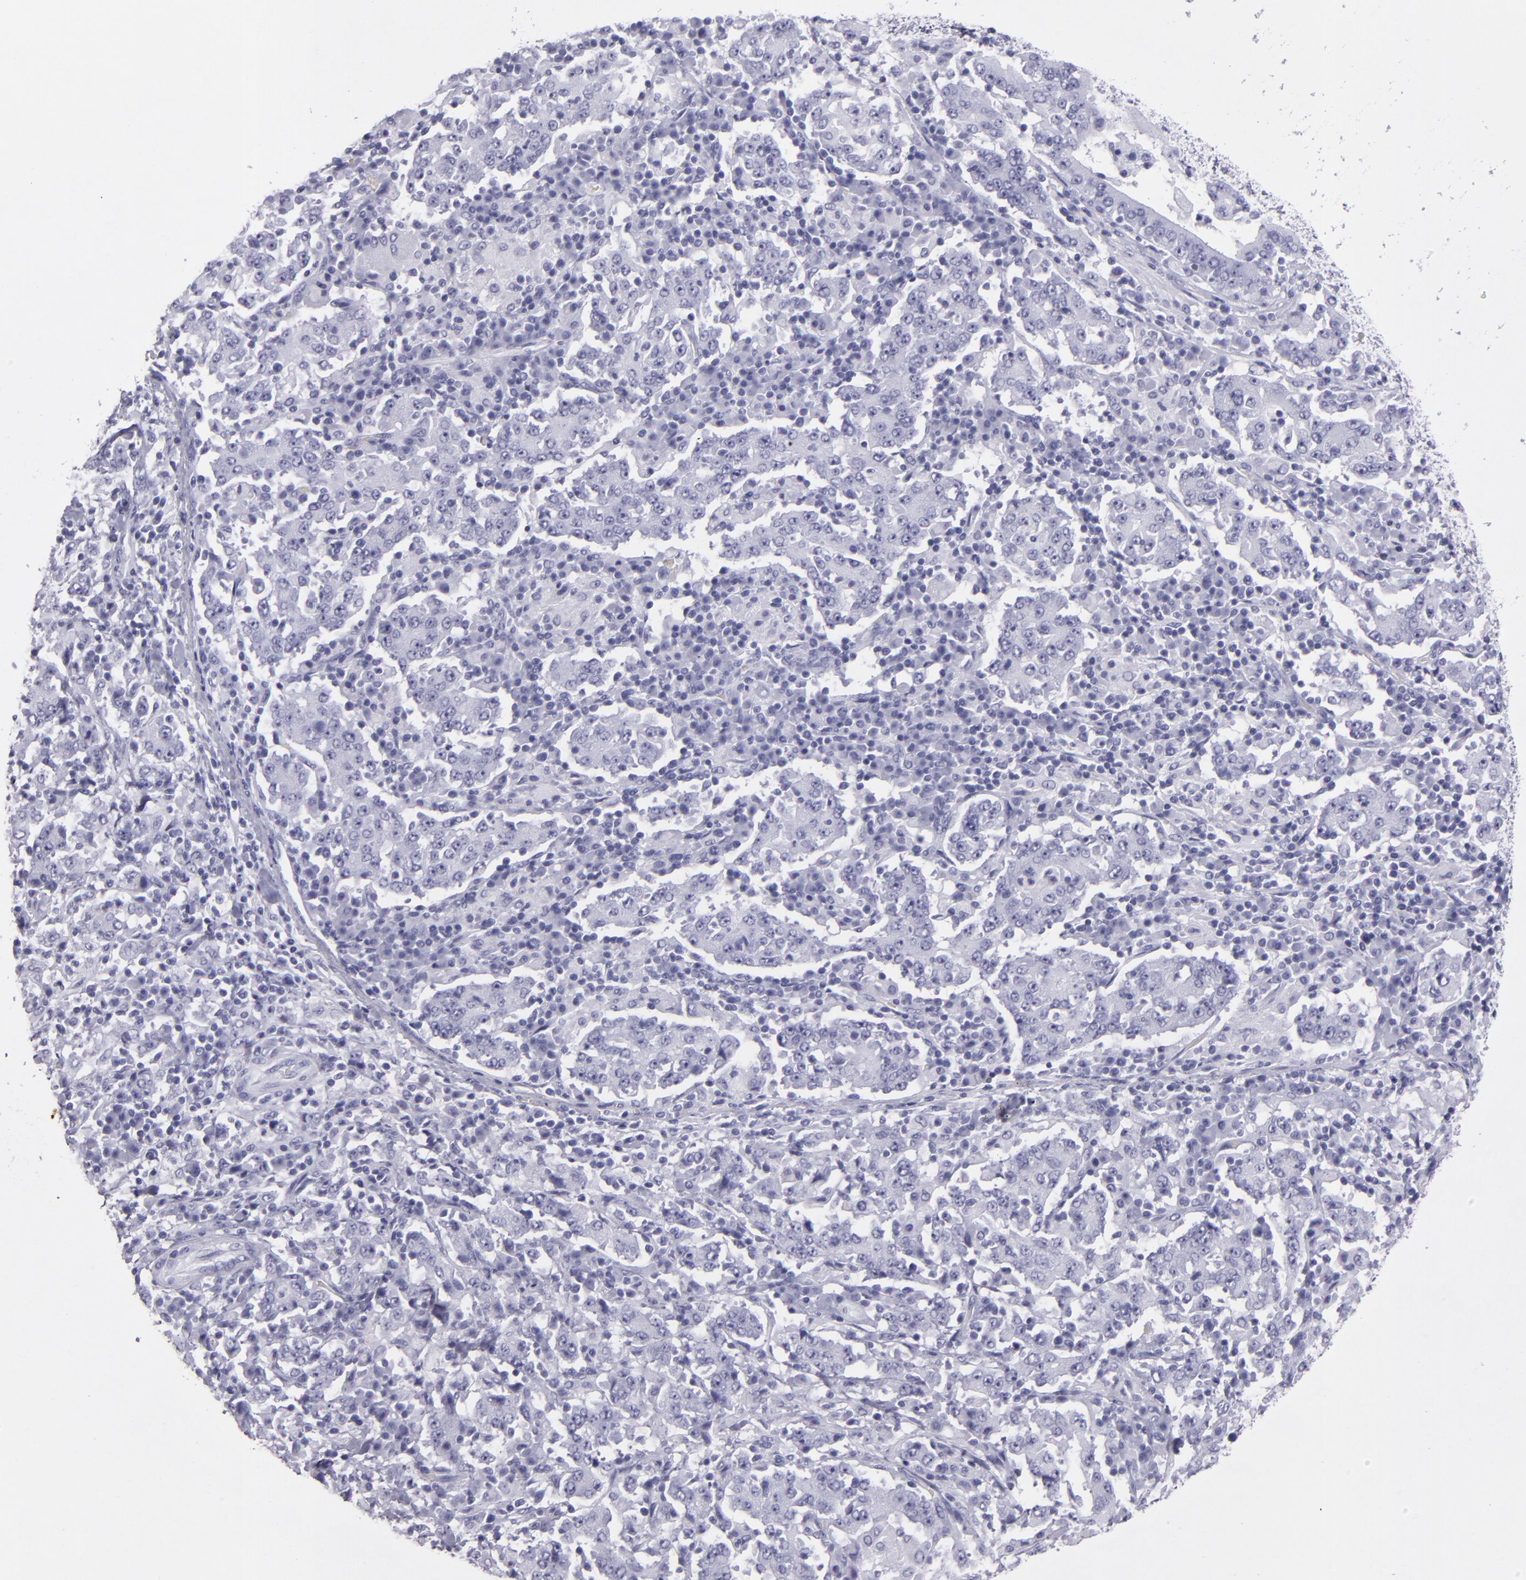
{"staining": {"intensity": "negative", "quantity": "none", "location": "none"}, "tissue": "stomach cancer", "cell_type": "Tumor cells", "image_type": "cancer", "snomed": [{"axis": "morphology", "description": "Normal tissue, NOS"}, {"axis": "morphology", "description": "Adenocarcinoma, NOS"}, {"axis": "topography", "description": "Stomach, upper"}, {"axis": "topography", "description": "Stomach"}], "caption": "An immunohistochemistry (IHC) micrograph of adenocarcinoma (stomach) is shown. There is no staining in tumor cells of adenocarcinoma (stomach).", "gene": "CR2", "patient": {"sex": "male", "age": 59}}